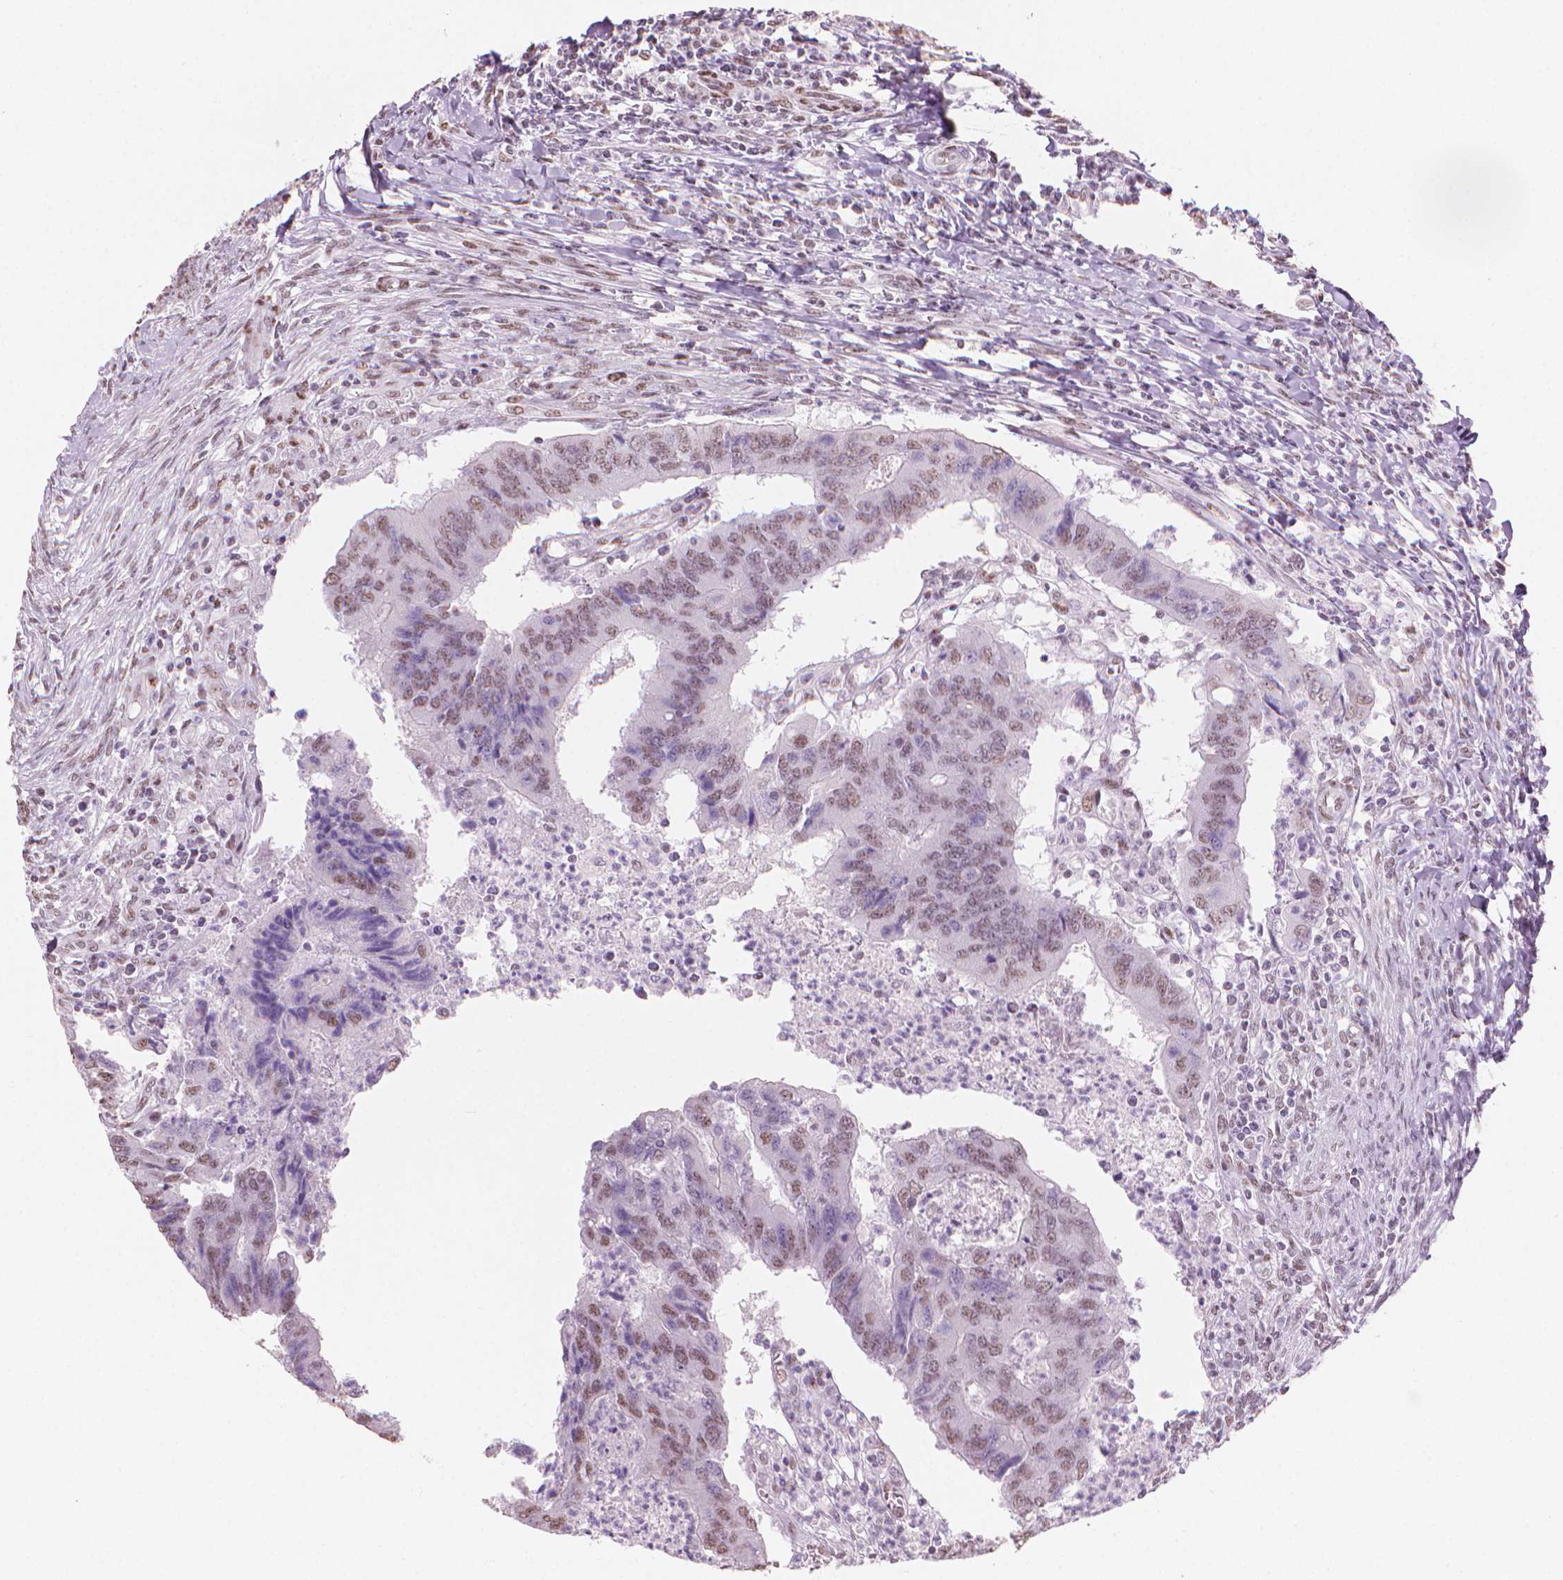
{"staining": {"intensity": "moderate", "quantity": ">75%", "location": "nuclear"}, "tissue": "colorectal cancer", "cell_type": "Tumor cells", "image_type": "cancer", "snomed": [{"axis": "morphology", "description": "Adenocarcinoma, NOS"}, {"axis": "topography", "description": "Colon"}], "caption": "A high-resolution image shows immunohistochemistry staining of adenocarcinoma (colorectal), which demonstrates moderate nuclear expression in approximately >75% of tumor cells. Nuclei are stained in blue.", "gene": "PIAS2", "patient": {"sex": "female", "age": 67}}